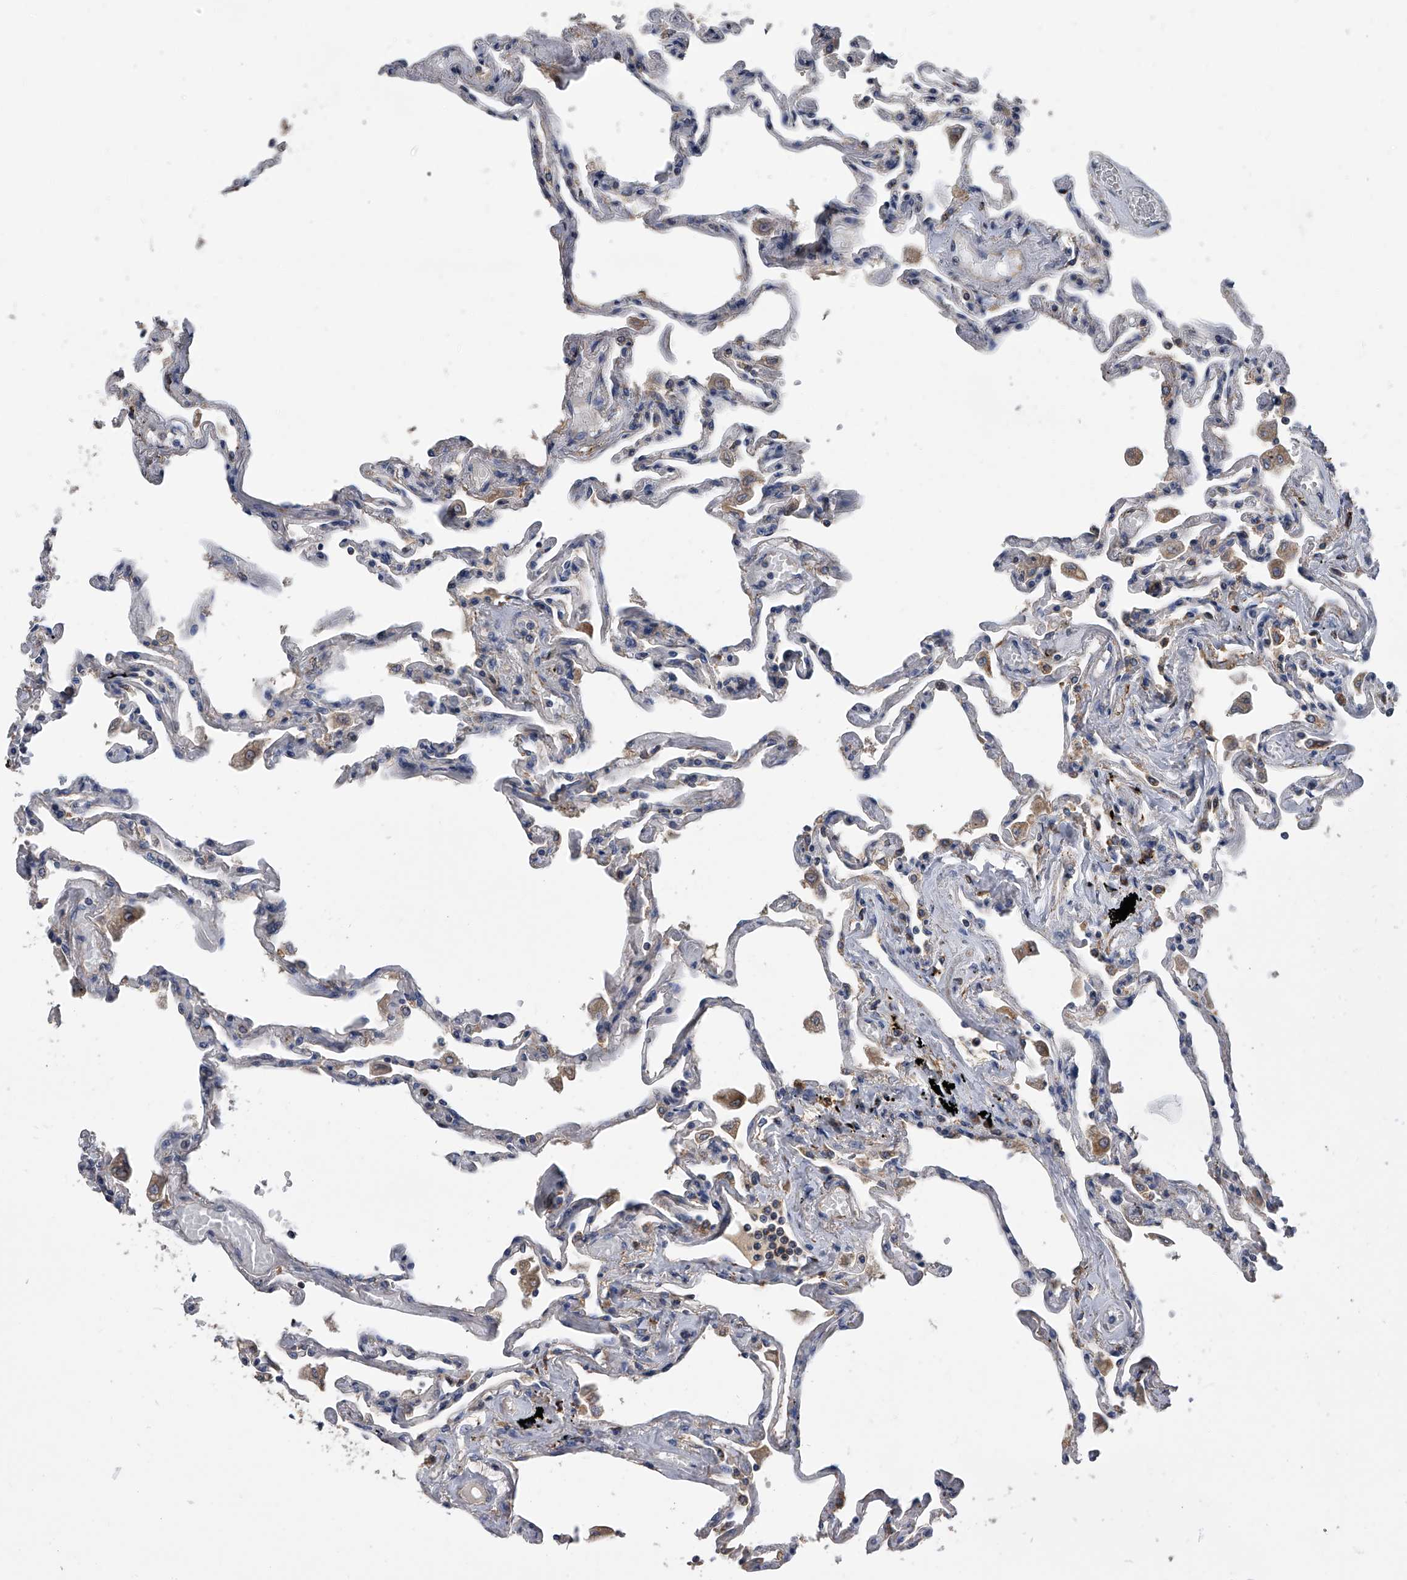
{"staining": {"intensity": "moderate", "quantity": "<25%", "location": "cytoplasmic/membranous"}, "tissue": "lung", "cell_type": "Alveolar cells", "image_type": "normal", "snomed": [{"axis": "morphology", "description": "Normal tissue, NOS"}, {"axis": "topography", "description": "Lung"}], "caption": "Unremarkable lung reveals moderate cytoplasmic/membranous expression in about <25% of alveolar cells, visualized by immunohistochemistry. (IHC, brightfield microscopy, high magnification).", "gene": "MRPL28", "patient": {"sex": "female", "age": 67}}